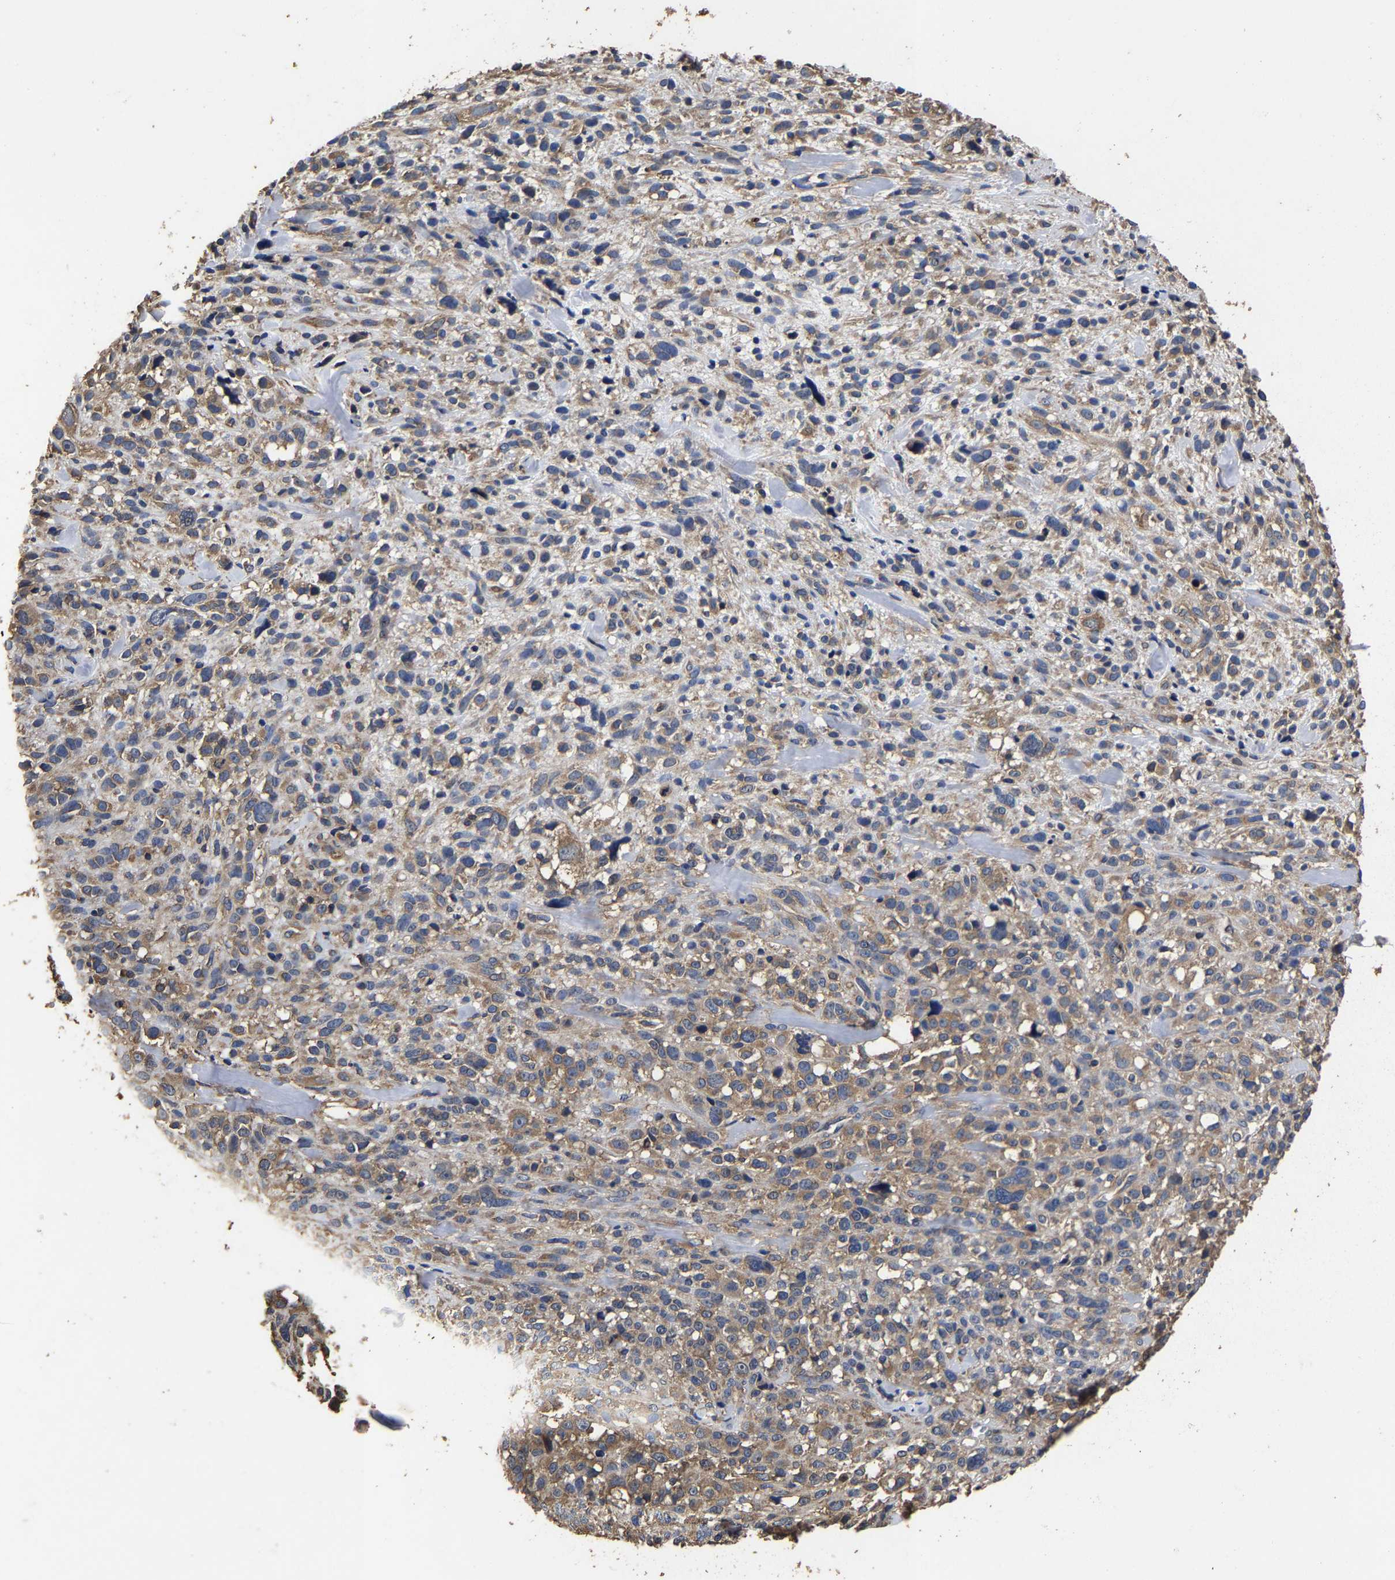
{"staining": {"intensity": "weak", "quantity": ">75%", "location": "cytoplasmic/membranous"}, "tissue": "melanoma", "cell_type": "Tumor cells", "image_type": "cancer", "snomed": [{"axis": "morphology", "description": "Malignant melanoma, NOS"}, {"axis": "topography", "description": "Skin"}], "caption": "The immunohistochemical stain labels weak cytoplasmic/membranous expression in tumor cells of malignant melanoma tissue.", "gene": "ITCH", "patient": {"sex": "female", "age": 55}}